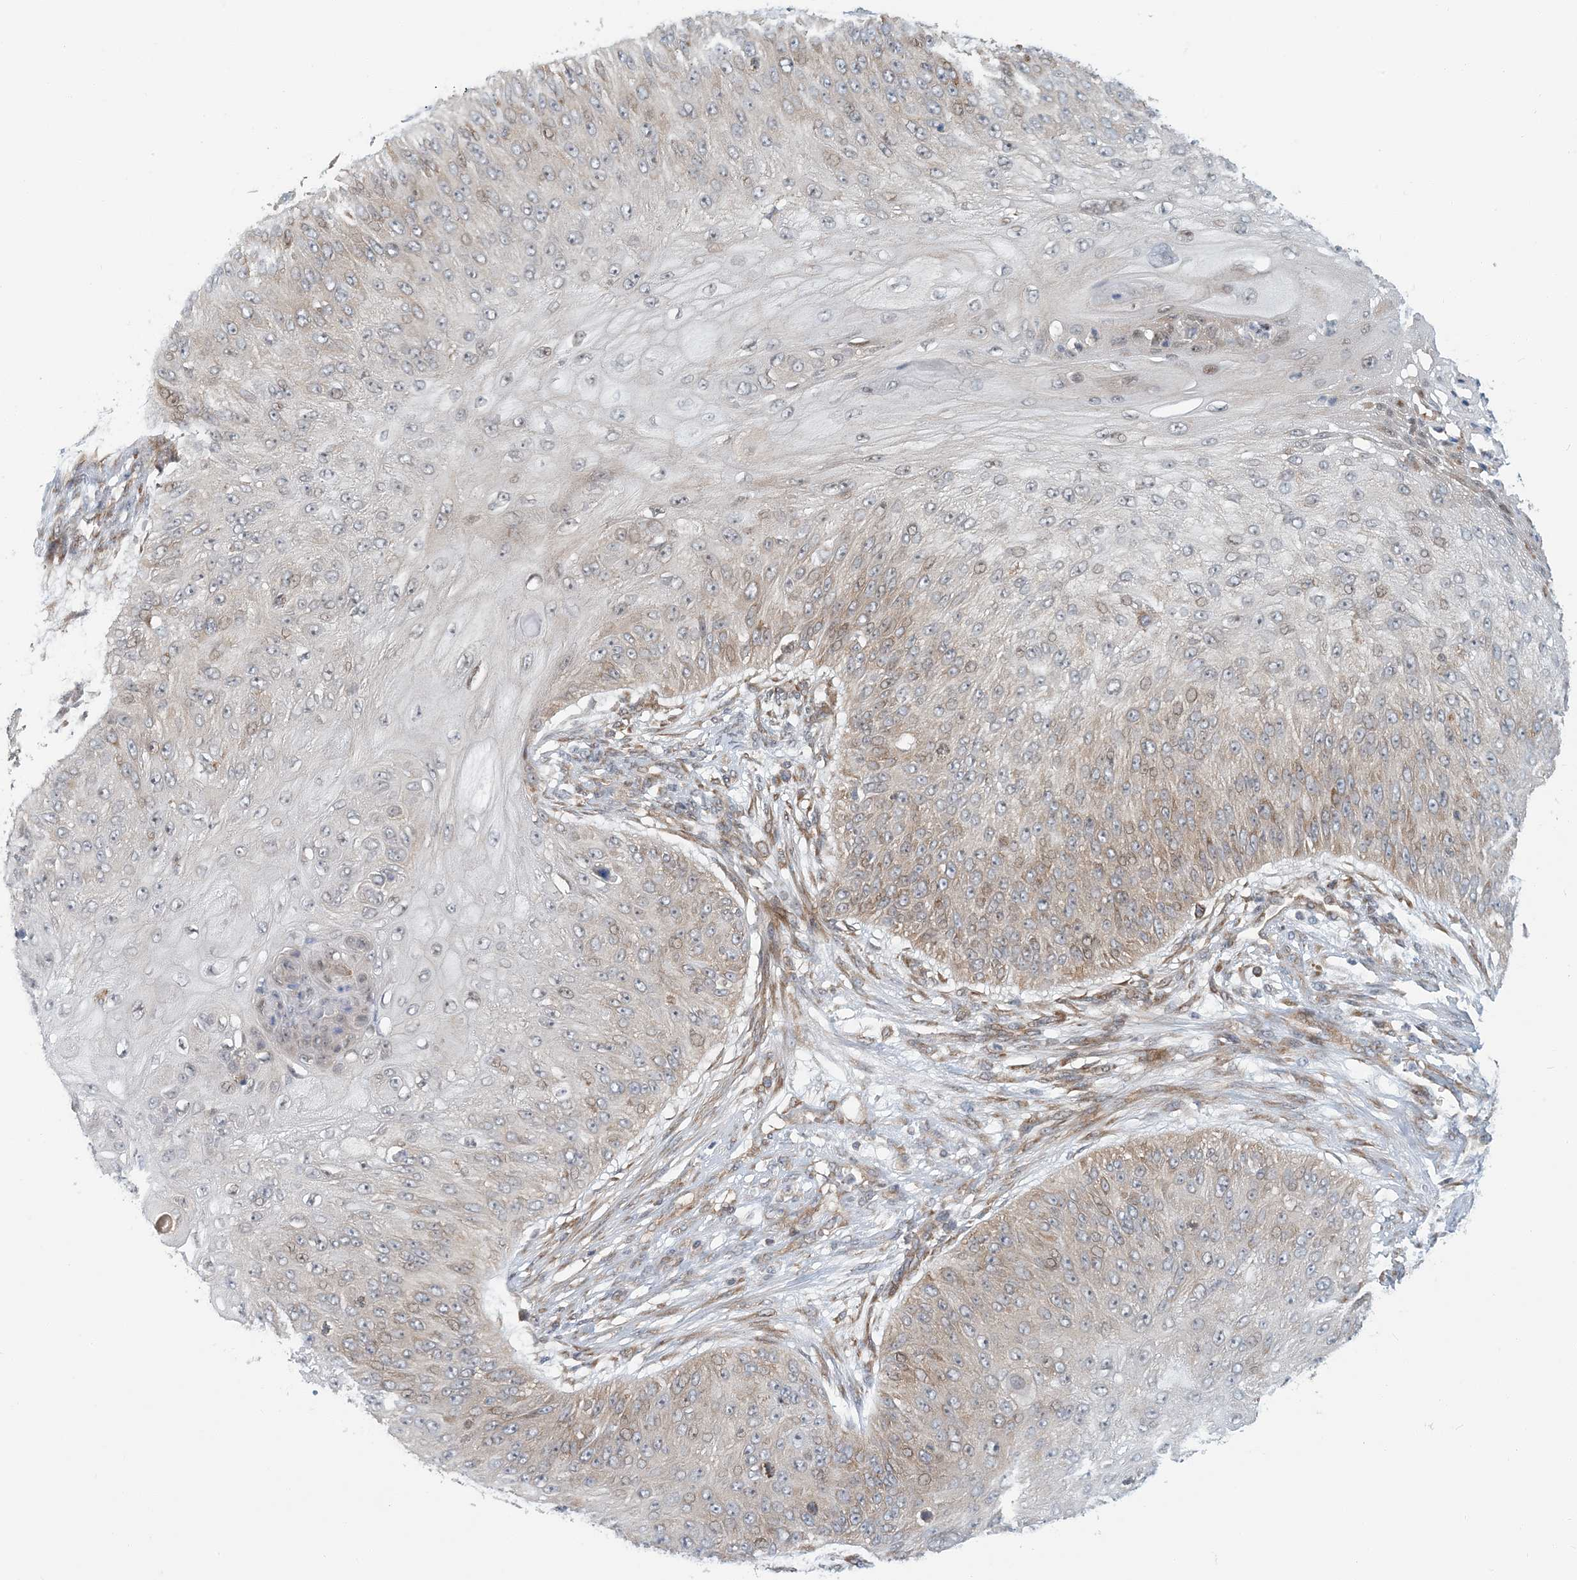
{"staining": {"intensity": "moderate", "quantity": "25%-75%", "location": "cytoplasmic/membranous"}, "tissue": "skin cancer", "cell_type": "Tumor cells", "image_type": "cancer", "snomed": [{"axis": "morphology", "description": "Squamous cell carcinoma, NOS"}, {"axis": "topography", "description": "Skin"}], "caption": "Human skin cancer stained with a protein marker reveals moderate staining in tumor cells.", "gene": "ATP13A2", "patient": {"sex": "female", "age": 80}}